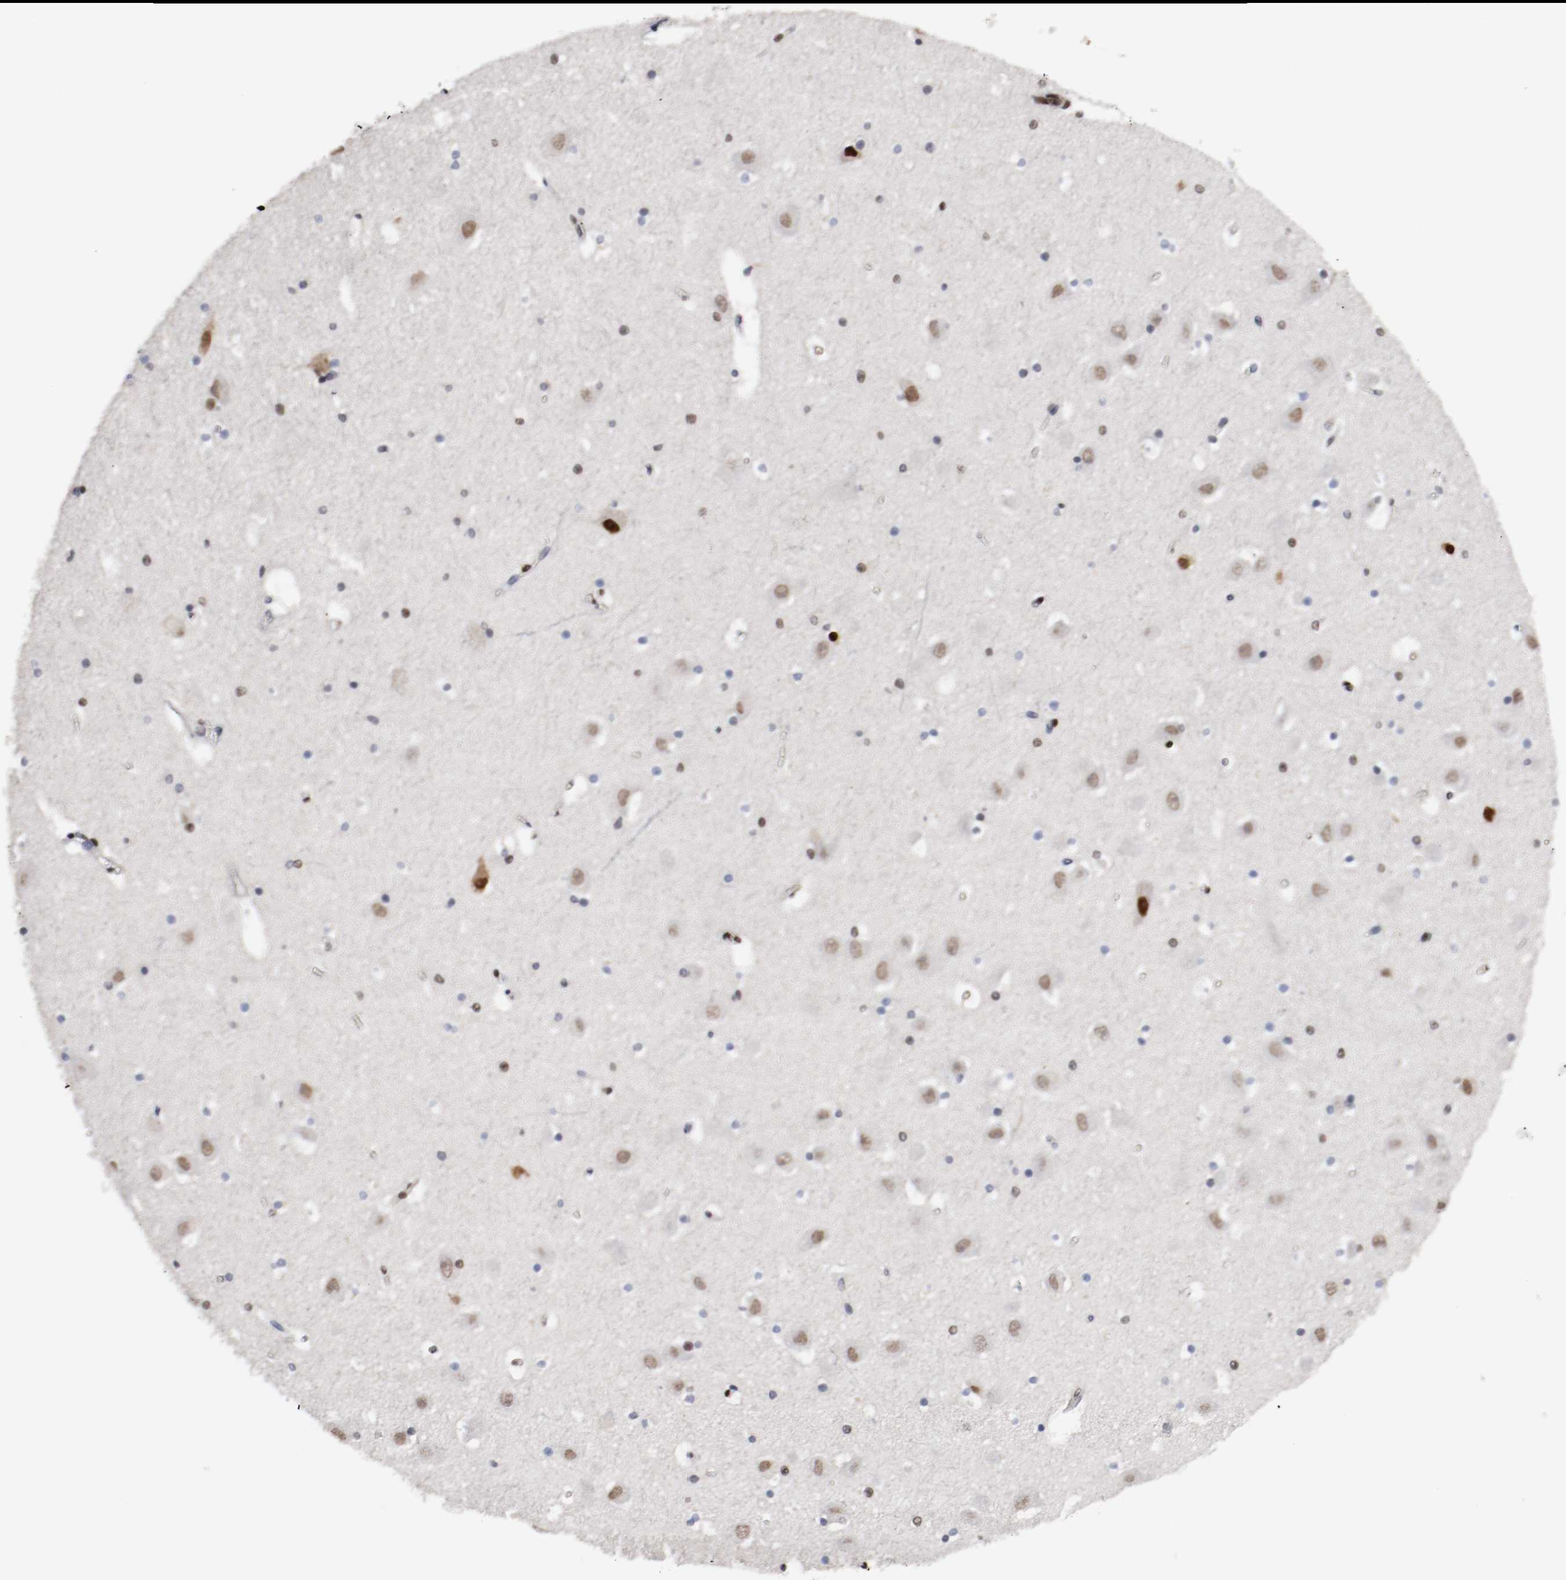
{"staining": {"intensity": "moderate", "quantity": "25%-75%", "location": "nuclear"}, "tissue": "hippocampus", "cell_type": "Glial cells", "image_type": "normal", "snomed": [{"axis": "morphology", "description": "Normal tissue, NOS"}, {"axis": "topography", "description": "Hippocampus"}], "caption": "Human hippocampus stained with a brown dye demonstrates moderate nuclear positive positivity in approximately 25%-75% of glial cells.", "gene": "MEF2D", "patient": {"sex": "male", "age": 45}}